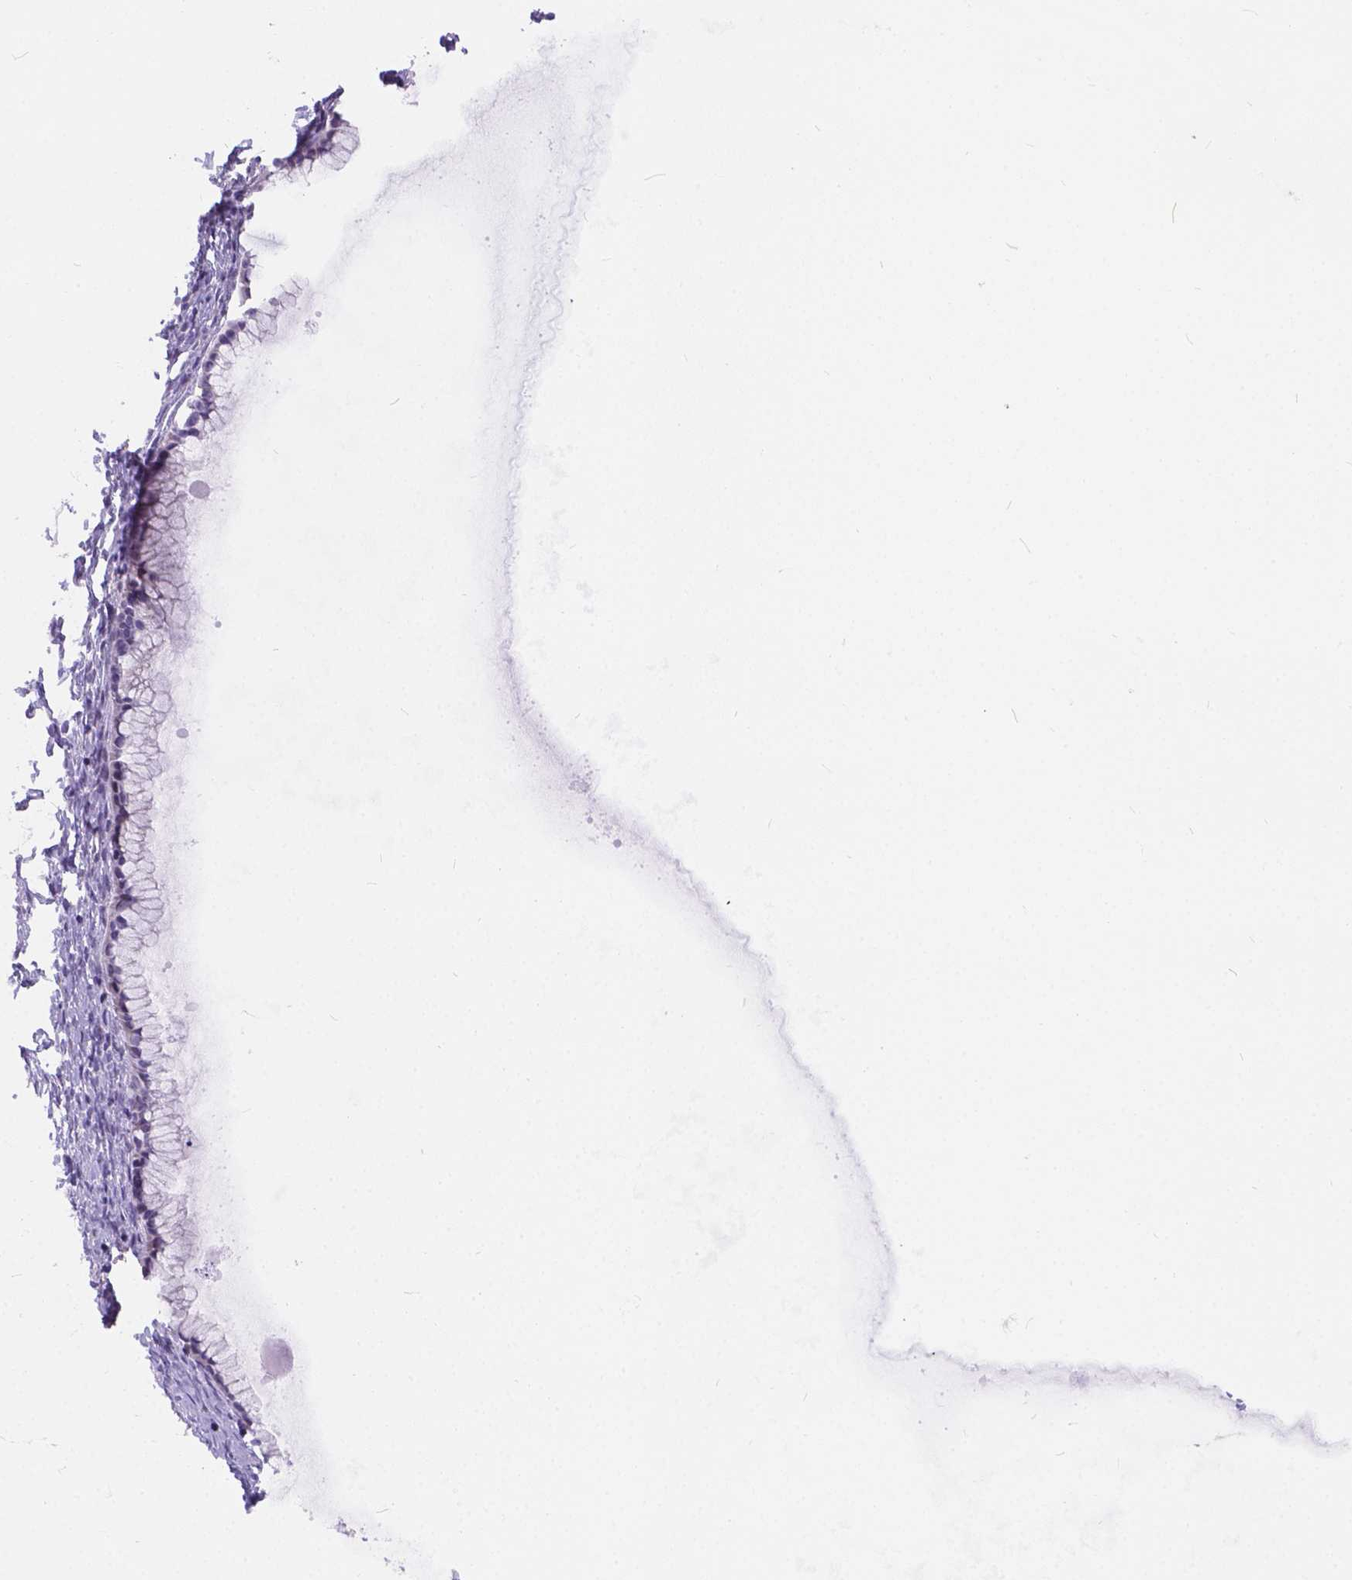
{"staining": {"intensity": "negative", "quantity": "none", "location": "none"}, "tissue": "ovarian cancer", "cell_type": "Tumor cells", "image_type": "cancer", "snomed": [{"axis": "morphology", "description": "Cystadenocarcinoma, mucinous, NOS"}, {"axis": "topography", "description": "Ovary"}], "caption": "Immunohistochemical staining of human ovarian cancer displays no significant positivity in tumor cells.", "gene": "DLEC1", "patient": {"sex": "female", "age": 41}}